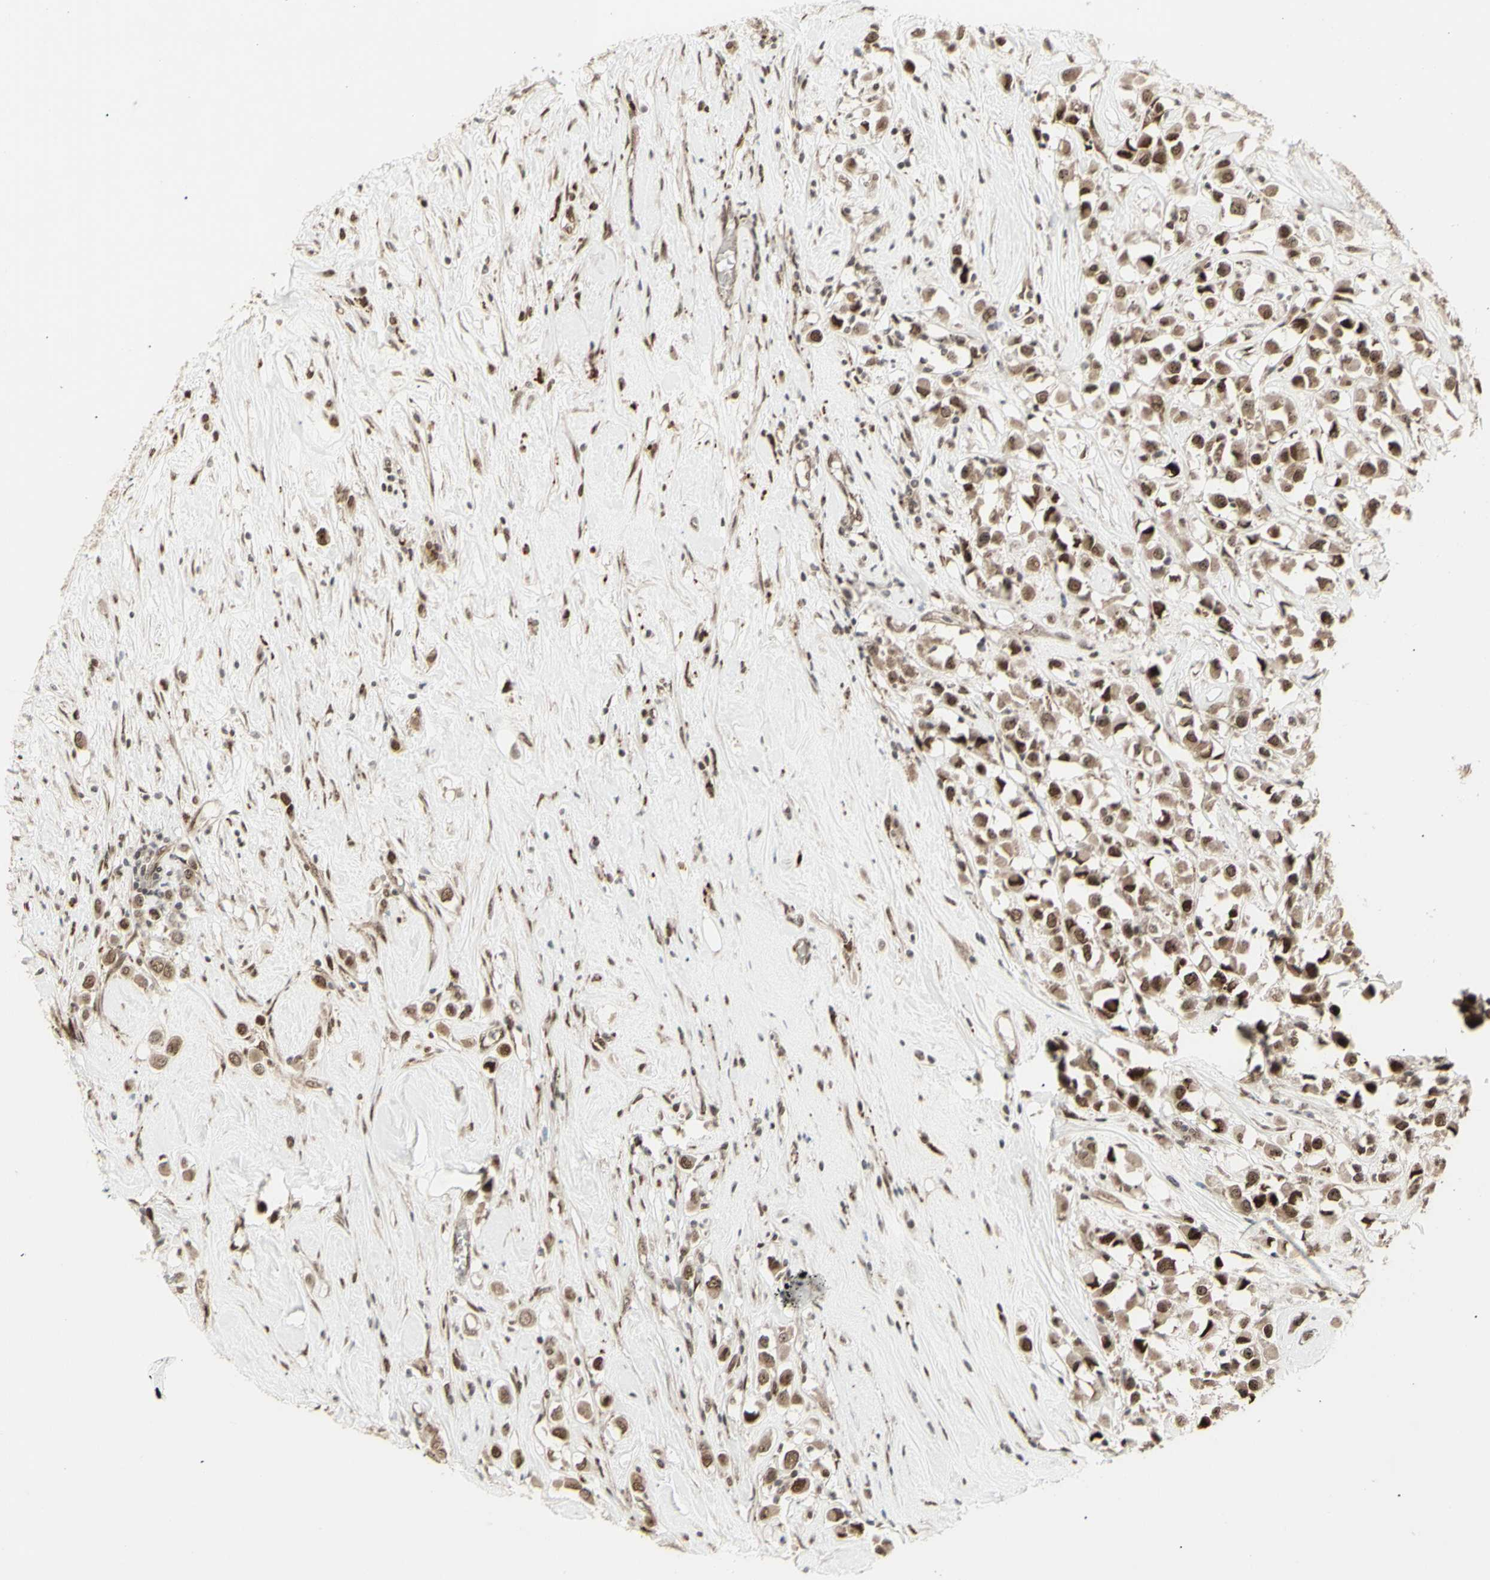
{"staining": {"intensity": "moderate", "quantity": ">75%", "location": "cytoplasmic/membranous,nuclear"}, "tissue": "breast cancer", "cell_type": "Tumor cells", "image_type": "cancer", "snomed": [{"axis": "morphology", "description": "Duct carcinoma"}, {"axis": "topography", "description": "Breast"}], "caption": "This micrograph reveals breast cancer stained with IHC to label a protein in brown. The cytoplasmic/membranous and nuclear of tumor cells show moderate positivity for the protein. Nuclei are counter-stained blue.", "gene": "CBX1", "patient": {"sex": "female", "age": 61}}